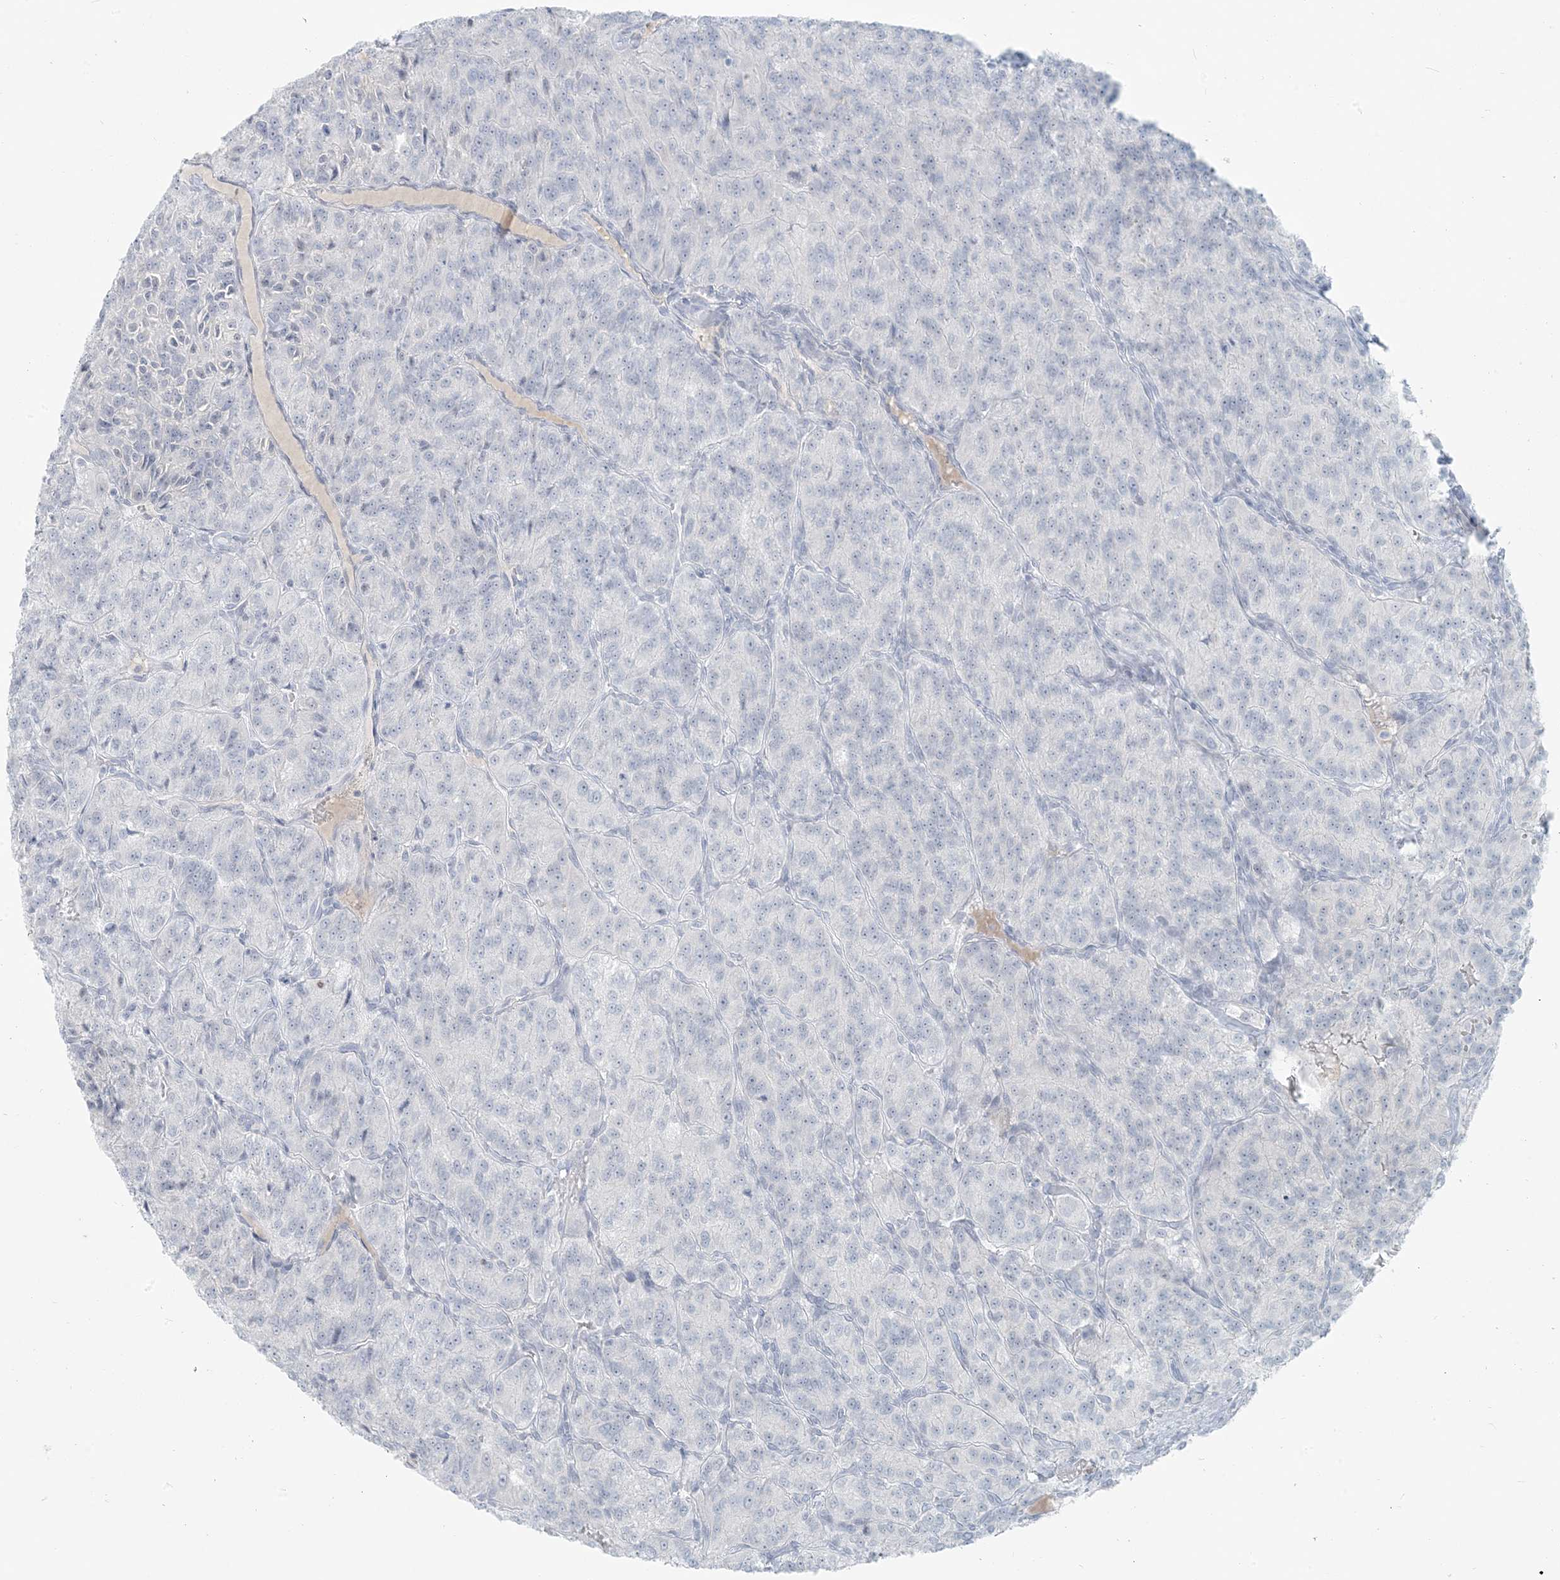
{"staining": {"intensity": "negative", "quantity": "none", "location": "none"}, "tissue": "renal cancer", "cell_type": "Tumor cells", "image_type": "cancer", "snomed": [{"axis": "morphology", "description": "Adenocarcinoma, NOS"}, {"axis": "topography", "description": "Kidney"}], "caption": "An immunohistochemistry micrograph of renal cancer (adenocarcinoma) is shown. There is no staining in tumor cells of renal cancer (adenocarcinoma).", "gene": "SCML1", "patient": {"sex": "female", "age": 63}}